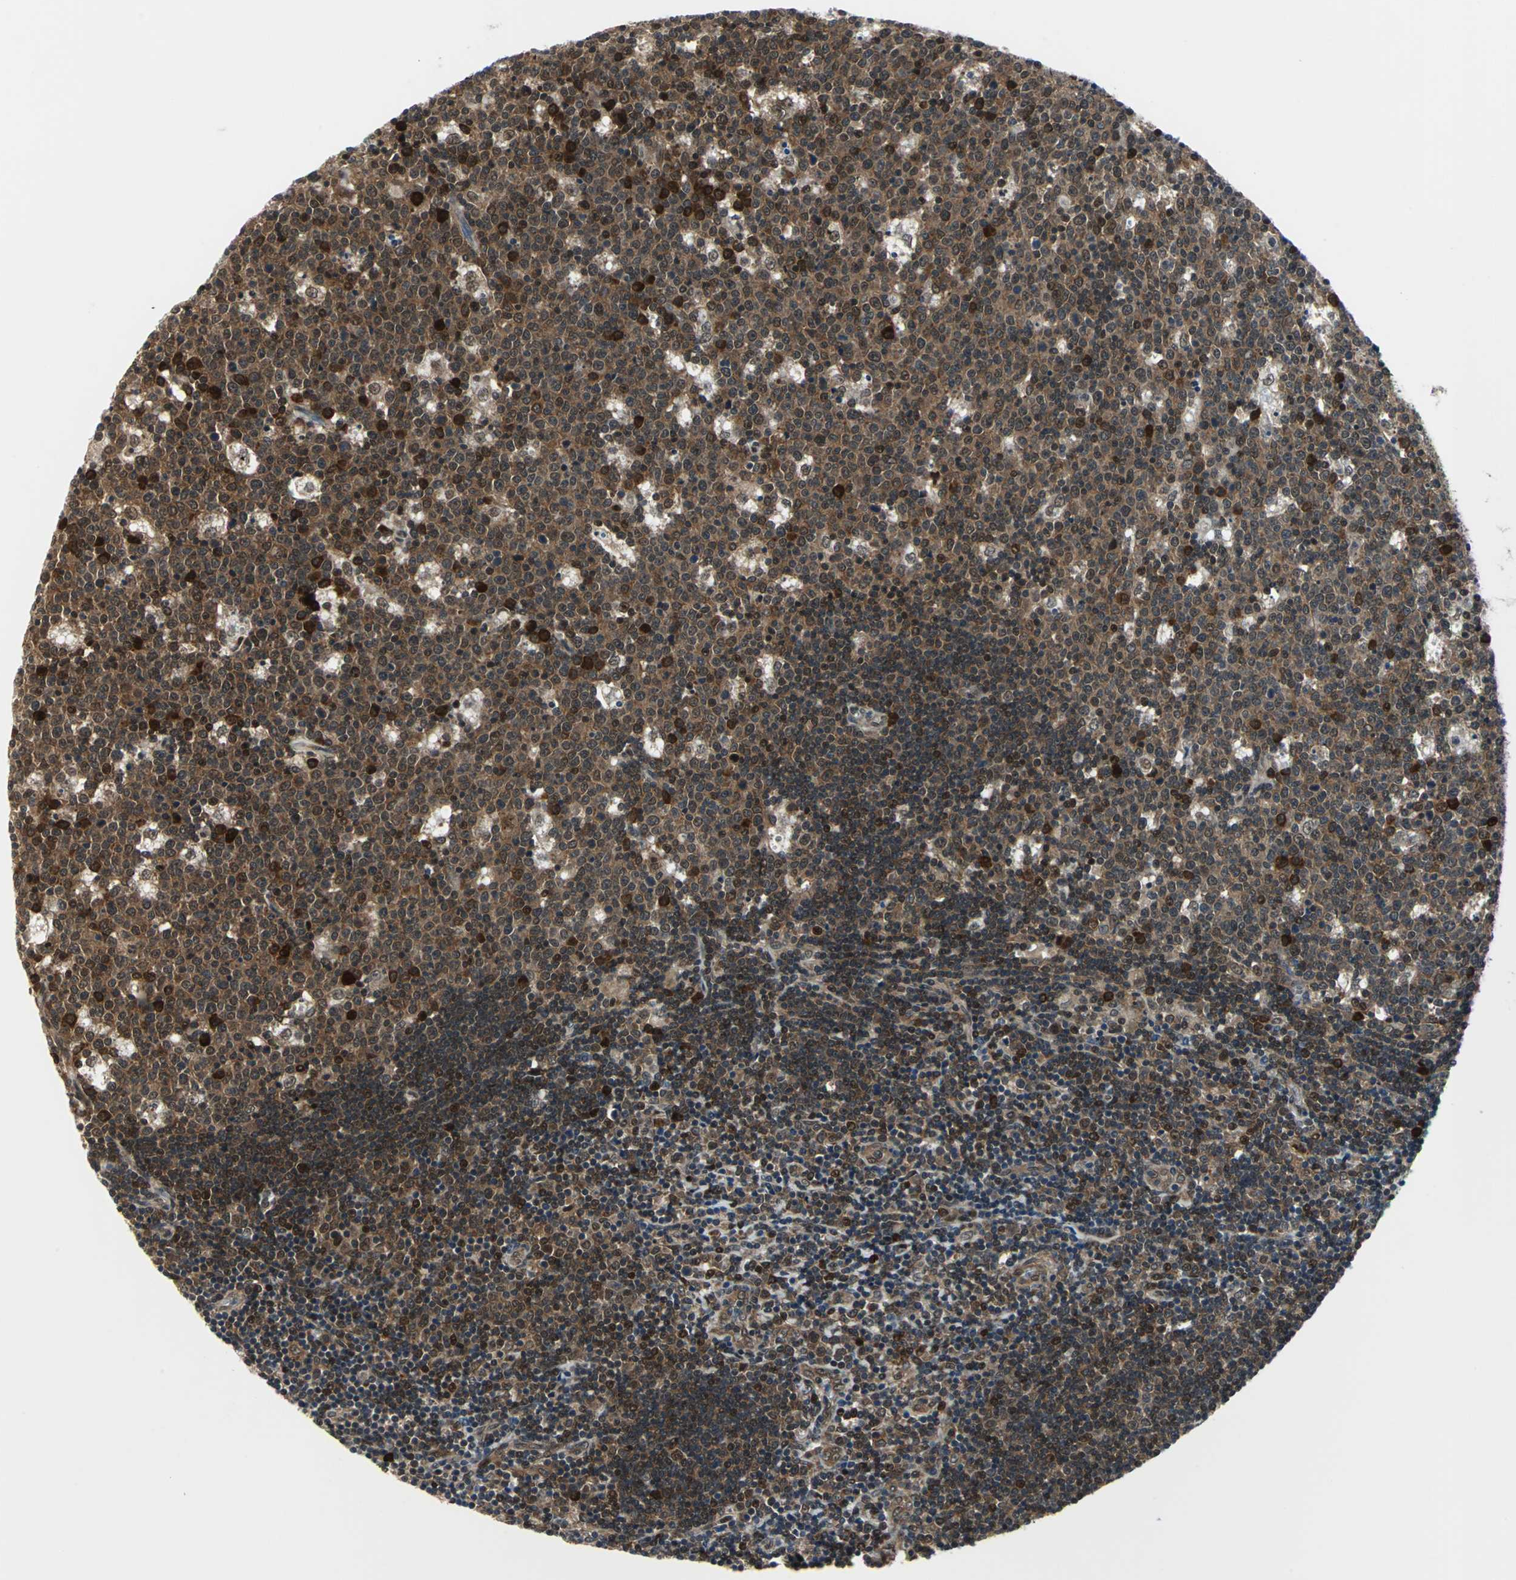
{"staining": {"intensity": "moderate", "quantity": ">75%", "location": "cytoplasmic/membranous,nuclear"}, "tissue": "lymph node", "cell_type": "Germinal center cells", "image_type": "normal", "snomed": [{"axis": "morphology", "description": "Normal tissue, NOS"}, {"axis": "topography", "description": "Lymph node"}, {"axis": "topography", "description": "Salivary gland"}], "caption": "Normal lymph node demonstrates moderate cytoplasmic/membranous,nuclear positivity in approximately >75% of germinal center cells.", "gene": "POLR3K", "patient": {"sex": "male", "age": 8}}